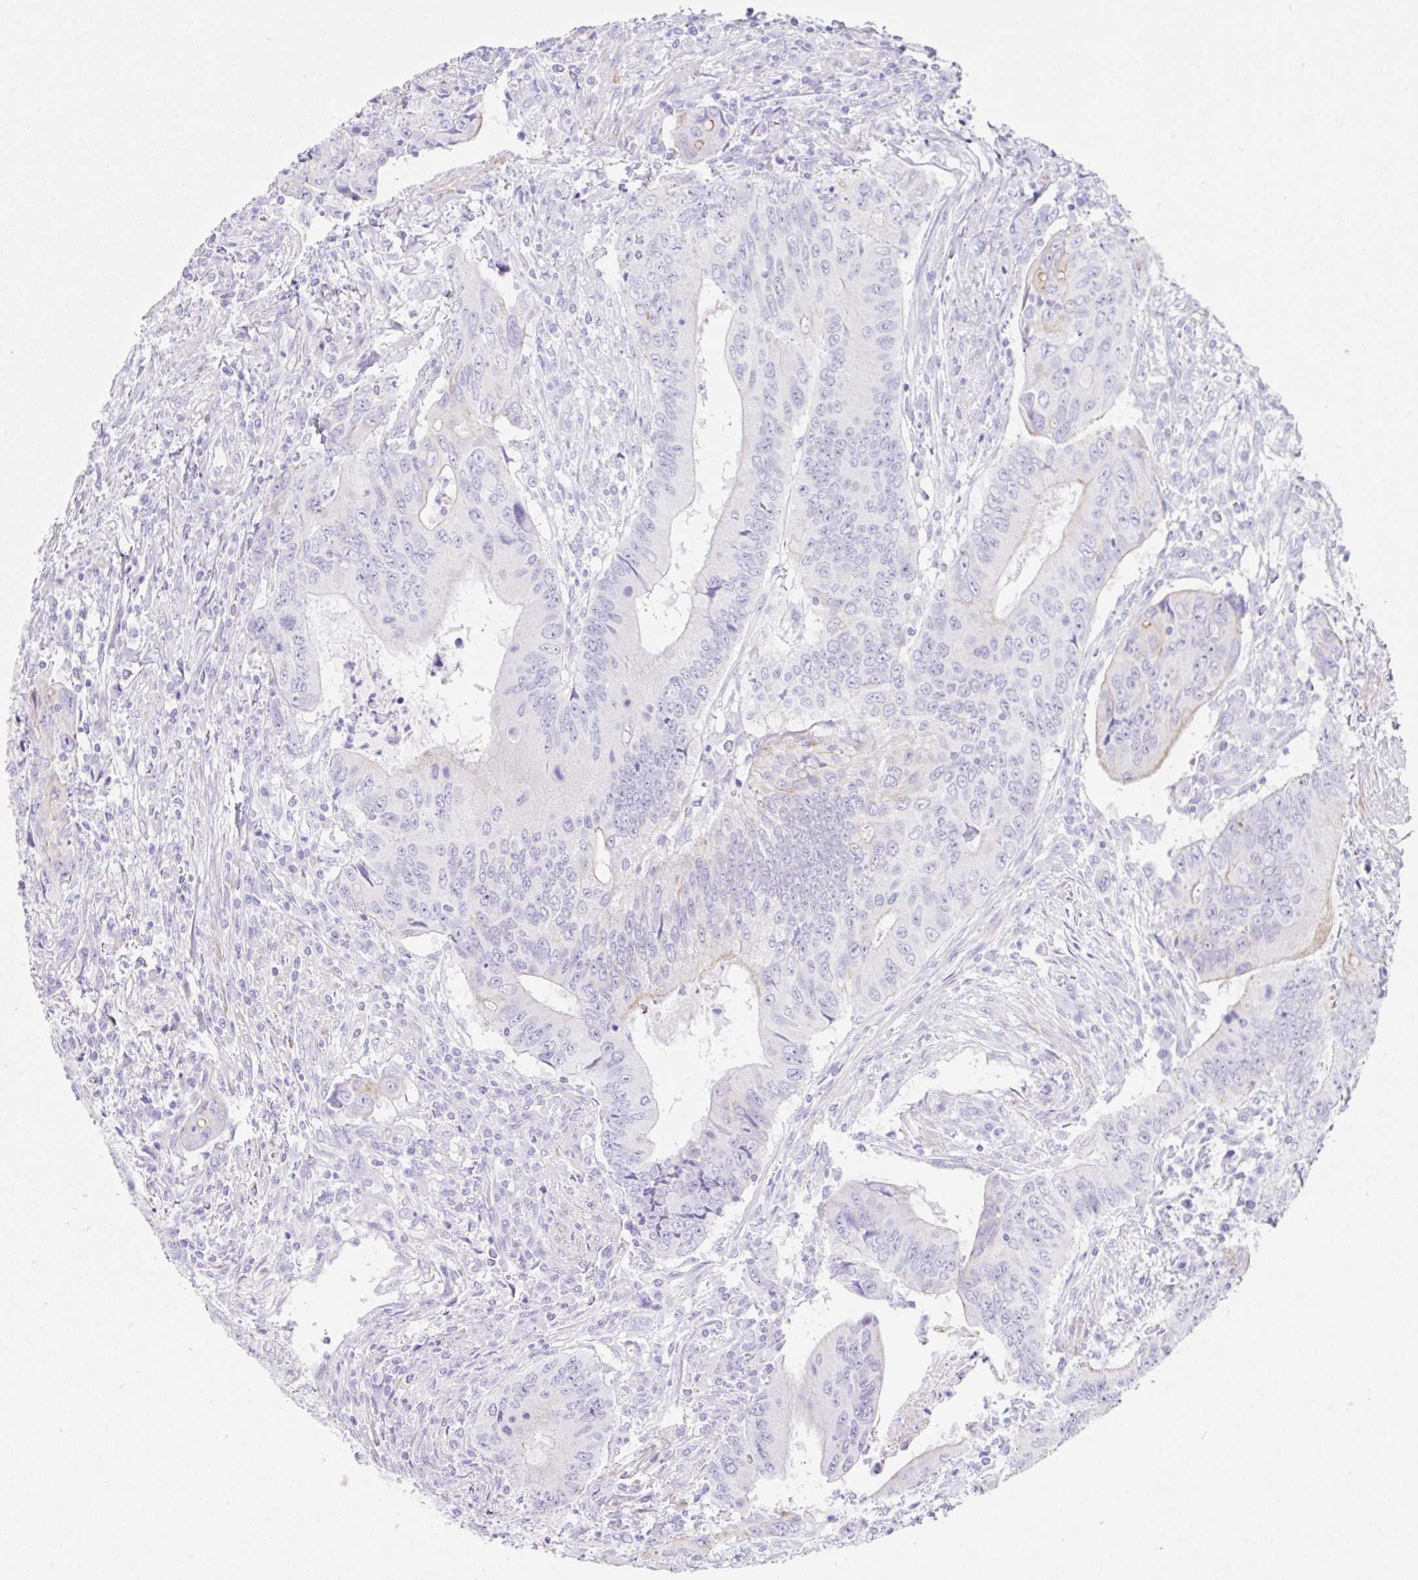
{"staining": {"intensity": "weak", "quantity": "<25%", "location": "cytoplasmic/membranous"}, "tissue": "colorectal cancer", "cell_type": "Tumor cells", "image_type": "cancer", "snomed": [{"axis": "morphology", "description": "Adenocarcinoma, NOS"}, {"axis": "topography", "description": "Colon"}], "caption": "DAB (3,3'-diaminobenzidine) immunohistochemical staining of colorectal cancer (adenocarcinoma) shows no significant expression in tumor cells.", "gene": "CLDND2", "patient": {"sex": "male", "age": 53}}